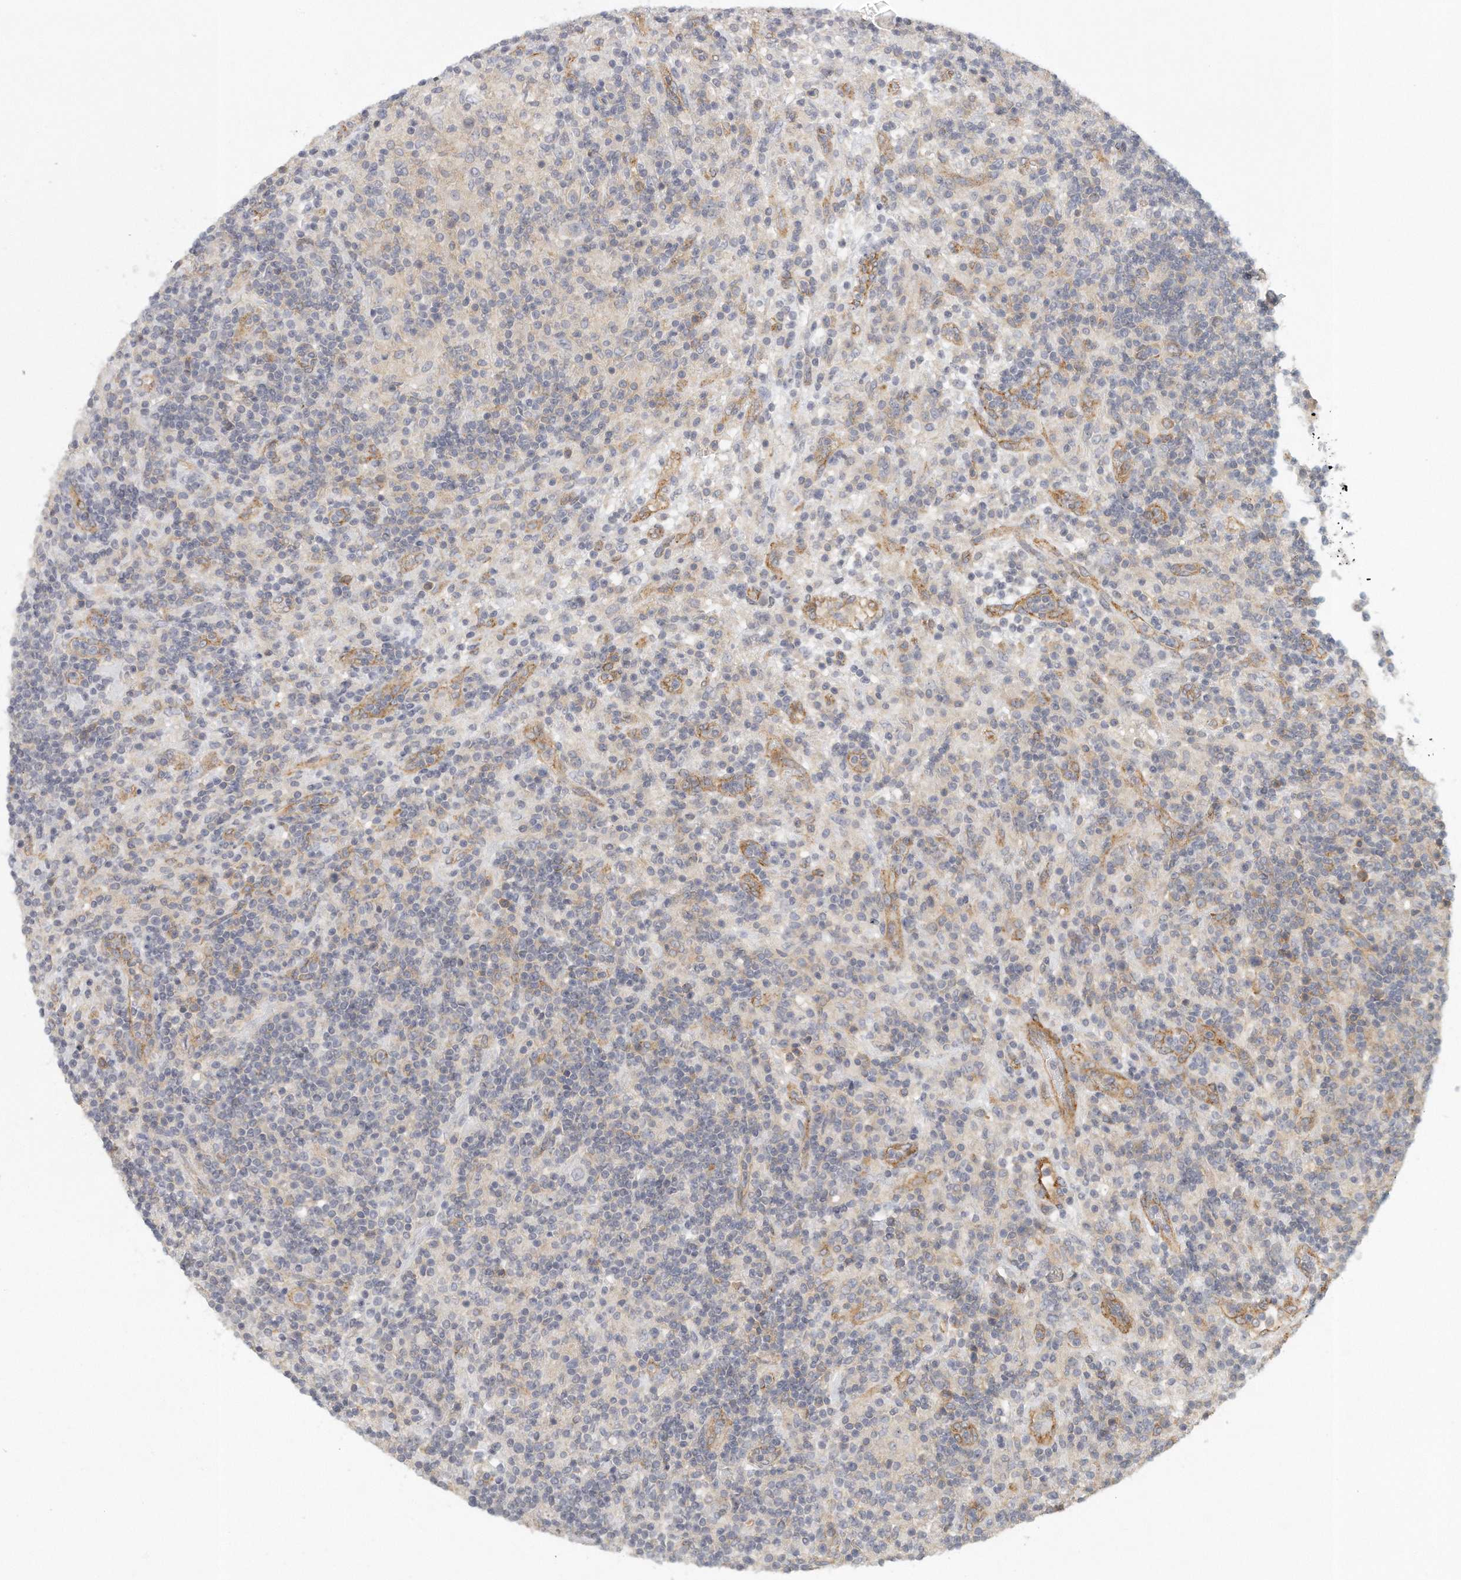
{"staining": {"intensity": "negative", "quantity": "none", "location": "none"}, "tissue": "lymphoma", "cell_type": "Tumor cells", "image_type": "cancer", "snomed": [{"axis": "morphology", "description": "Hodgkin's disease, NOS"}, {"axis": "topography", "description": "Lymph node"}], "caption": "Tumor cells show no significant expression in Hodgkin's disease. (DAB (3,3'-diaminobenzidine) IHC visualized using brightfield microscopy, high magnification).", "gene": "MTERF4", "patient": {"sex": "male", "age": 70}}